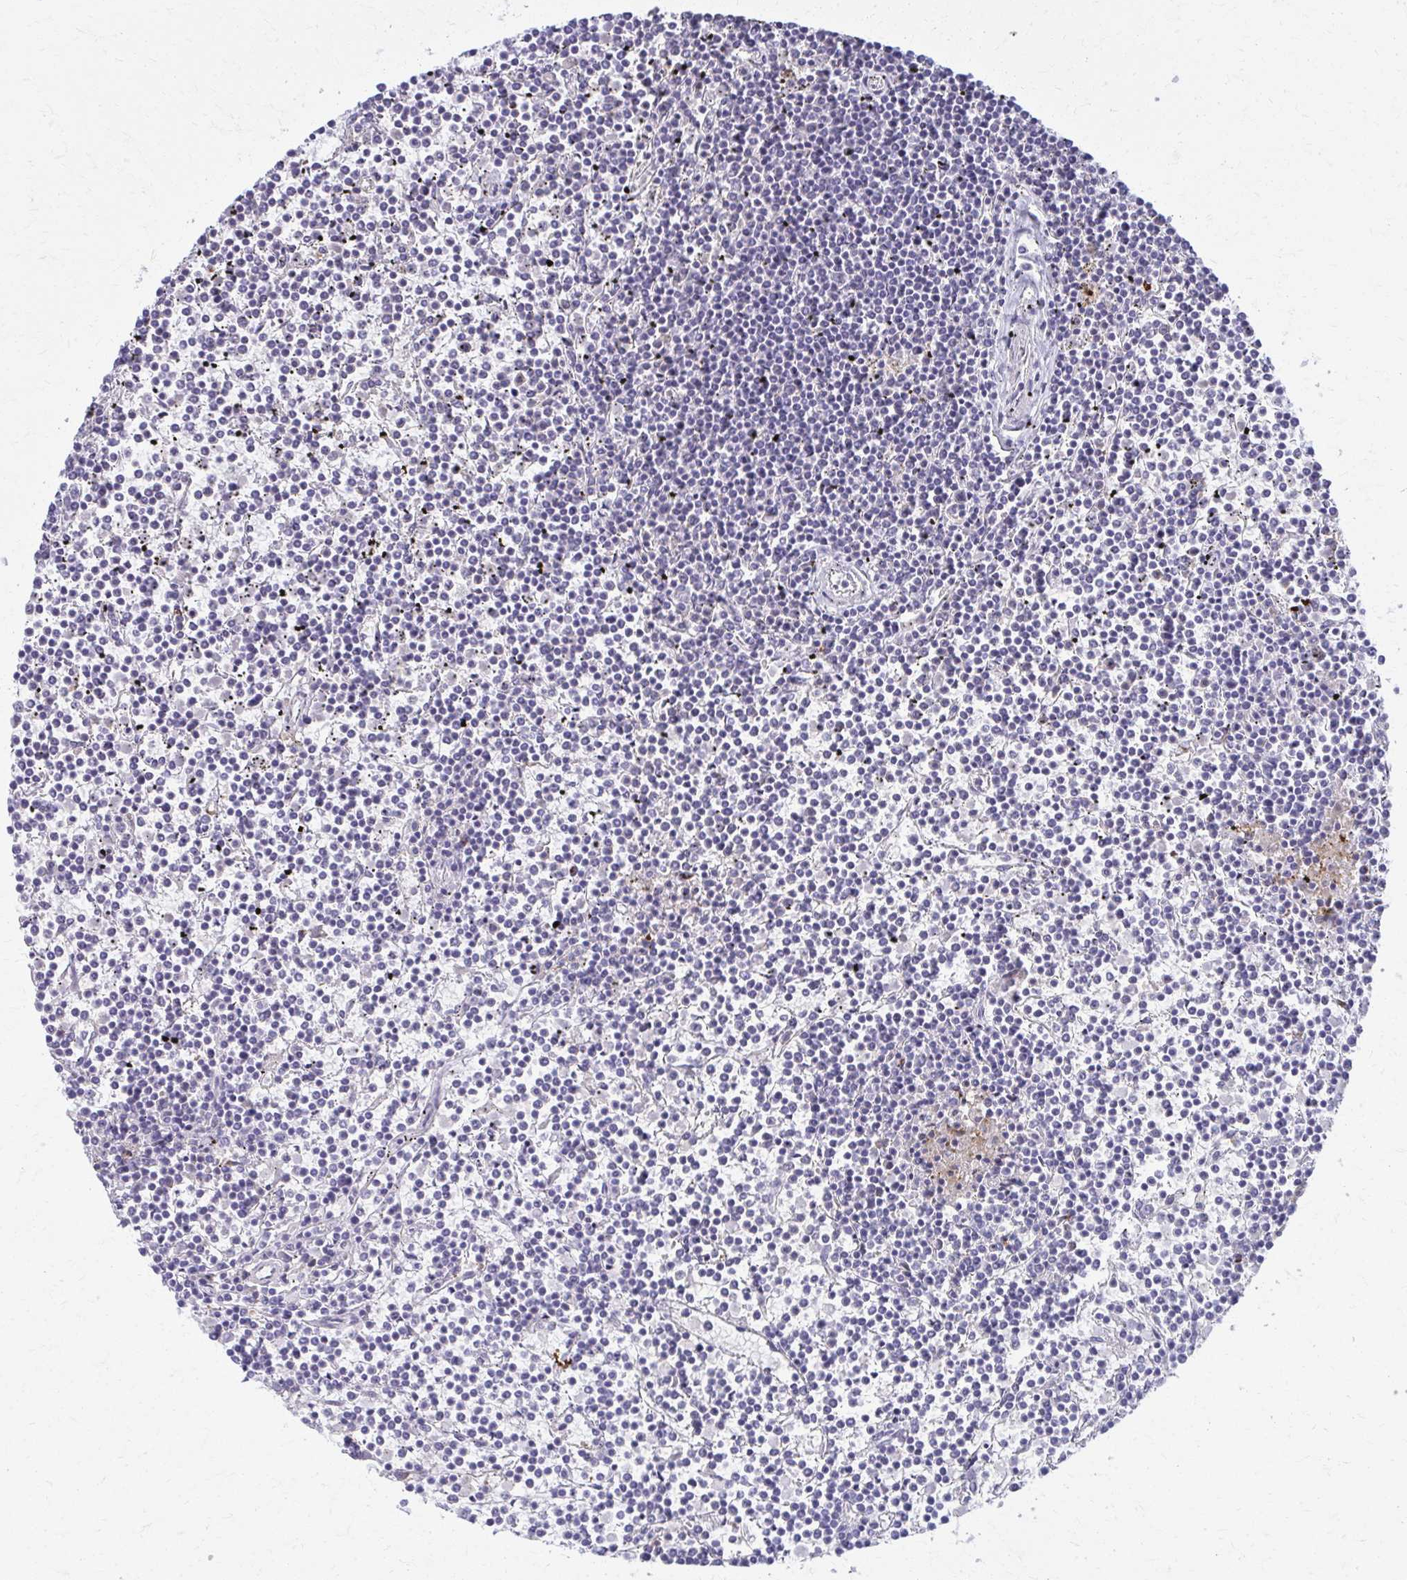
{"staining": {"intensity": "negative", "quantity": "none", "location": "none"}, "tissue": "lymphoma", "cell_type": "Tumor cells", "image_type": "cancer", "snomed": [{"axis": "morphology", "description": "Malignant lymphoma, non-Hodgkin's type, Low grade"}, {"axis": "topography", "description": "Spleen"}], "caption": "IHC photomicrograph of lymphoma stained for a protein (brown), which reveals no positivity in tumor cells. (IHC, brightfield microscopy, high magnification).", "gene": "OR4M1", "patient": {"sex": "female", "age": 19}}